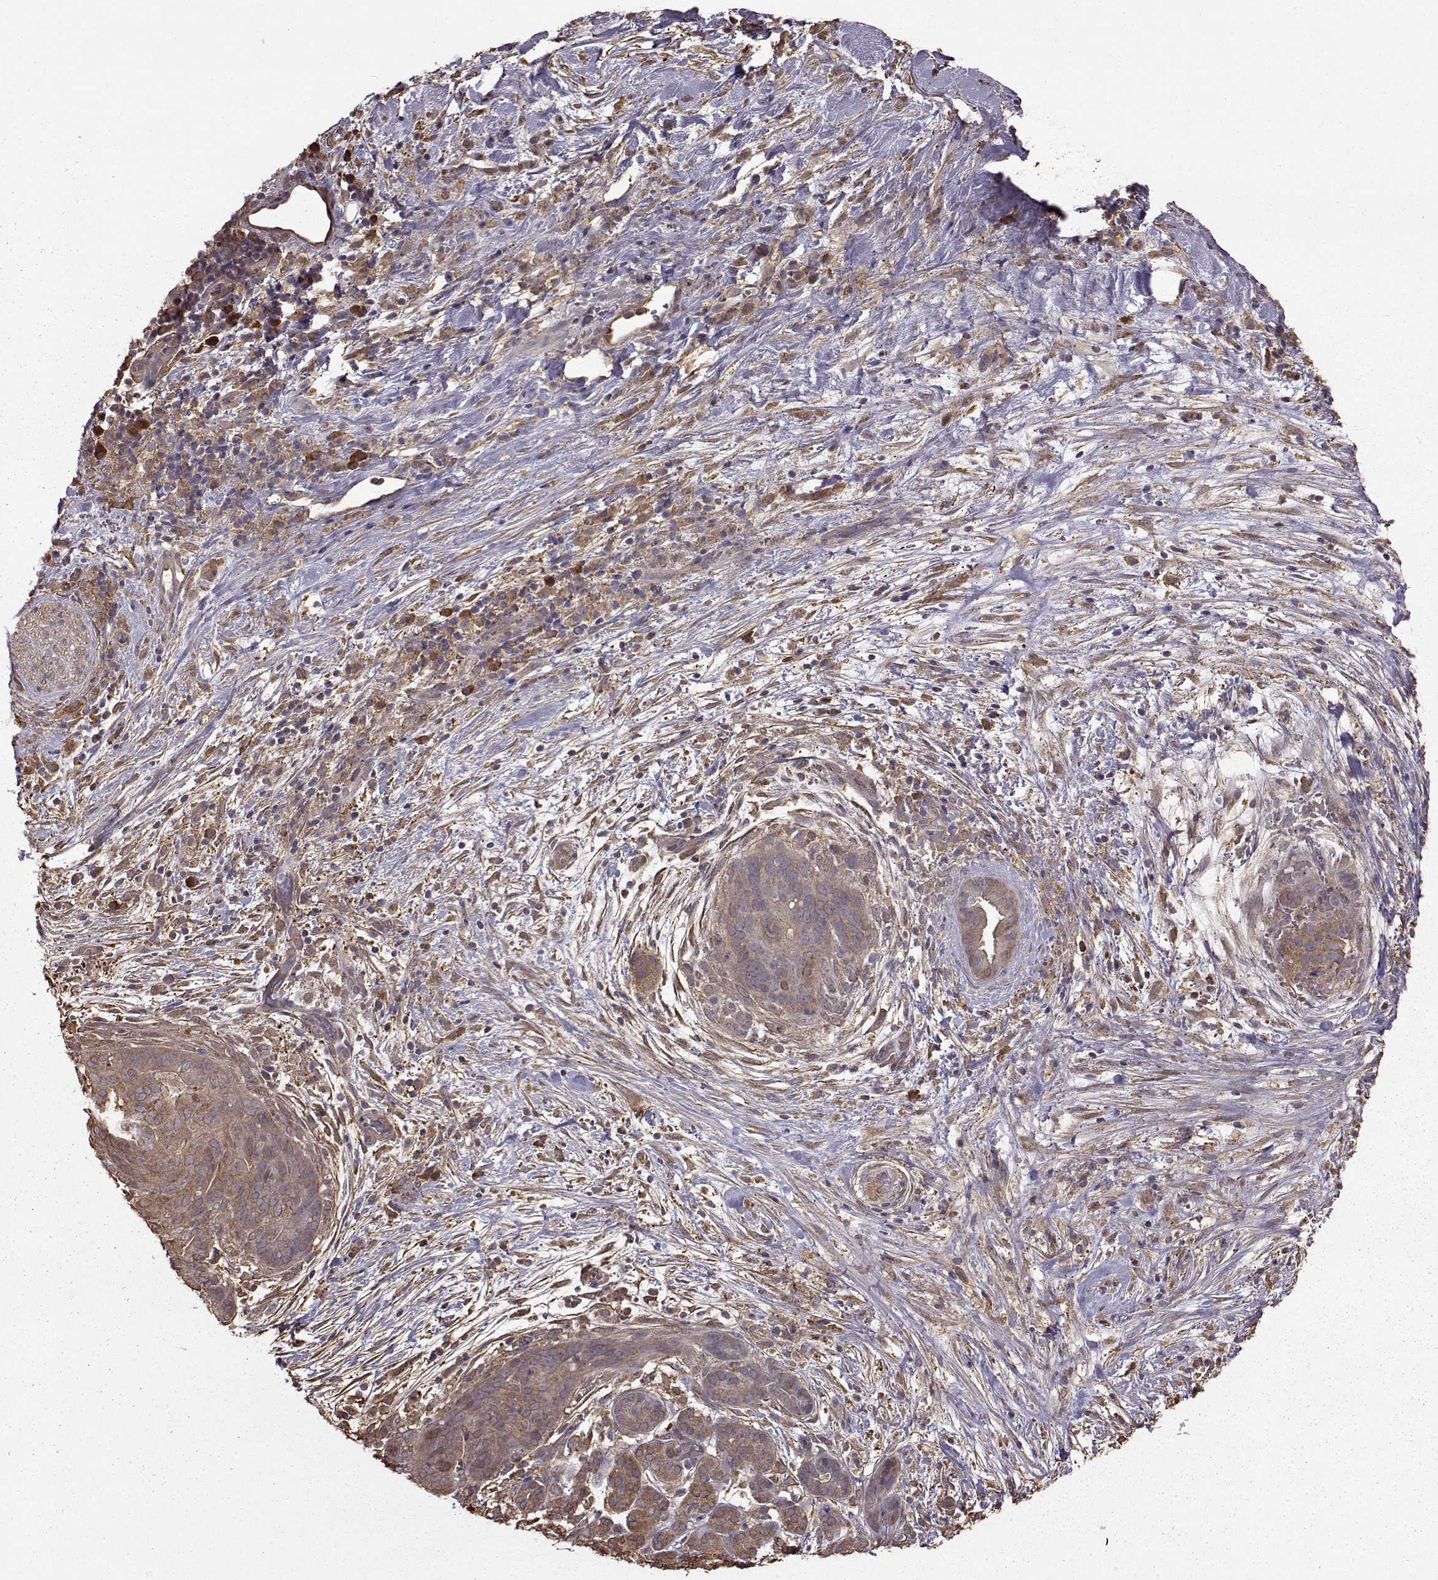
{"staining": {"intensity": "moderate", "quantity": "25%-75%", "location": "cytoplasmic/membranous"}, "tissue": "pancreatic cancer", "cell_type": "Tumor cells", "image_type": "cancer", "snomed": [{"axis": "morphology", "description": "Adenocarcinoma, NOS"}, {"axis": "topography", "description": "Pancreas"}], "caption": "Adenocarcinoma (pancreatic) stained with immunohistochemistry shows moderate cytoplasmic/membranous expression in about 25%-75% of tumor cells.", "gene": "NME1-NME2", "patient": {"sex": "male", "age": 44}}